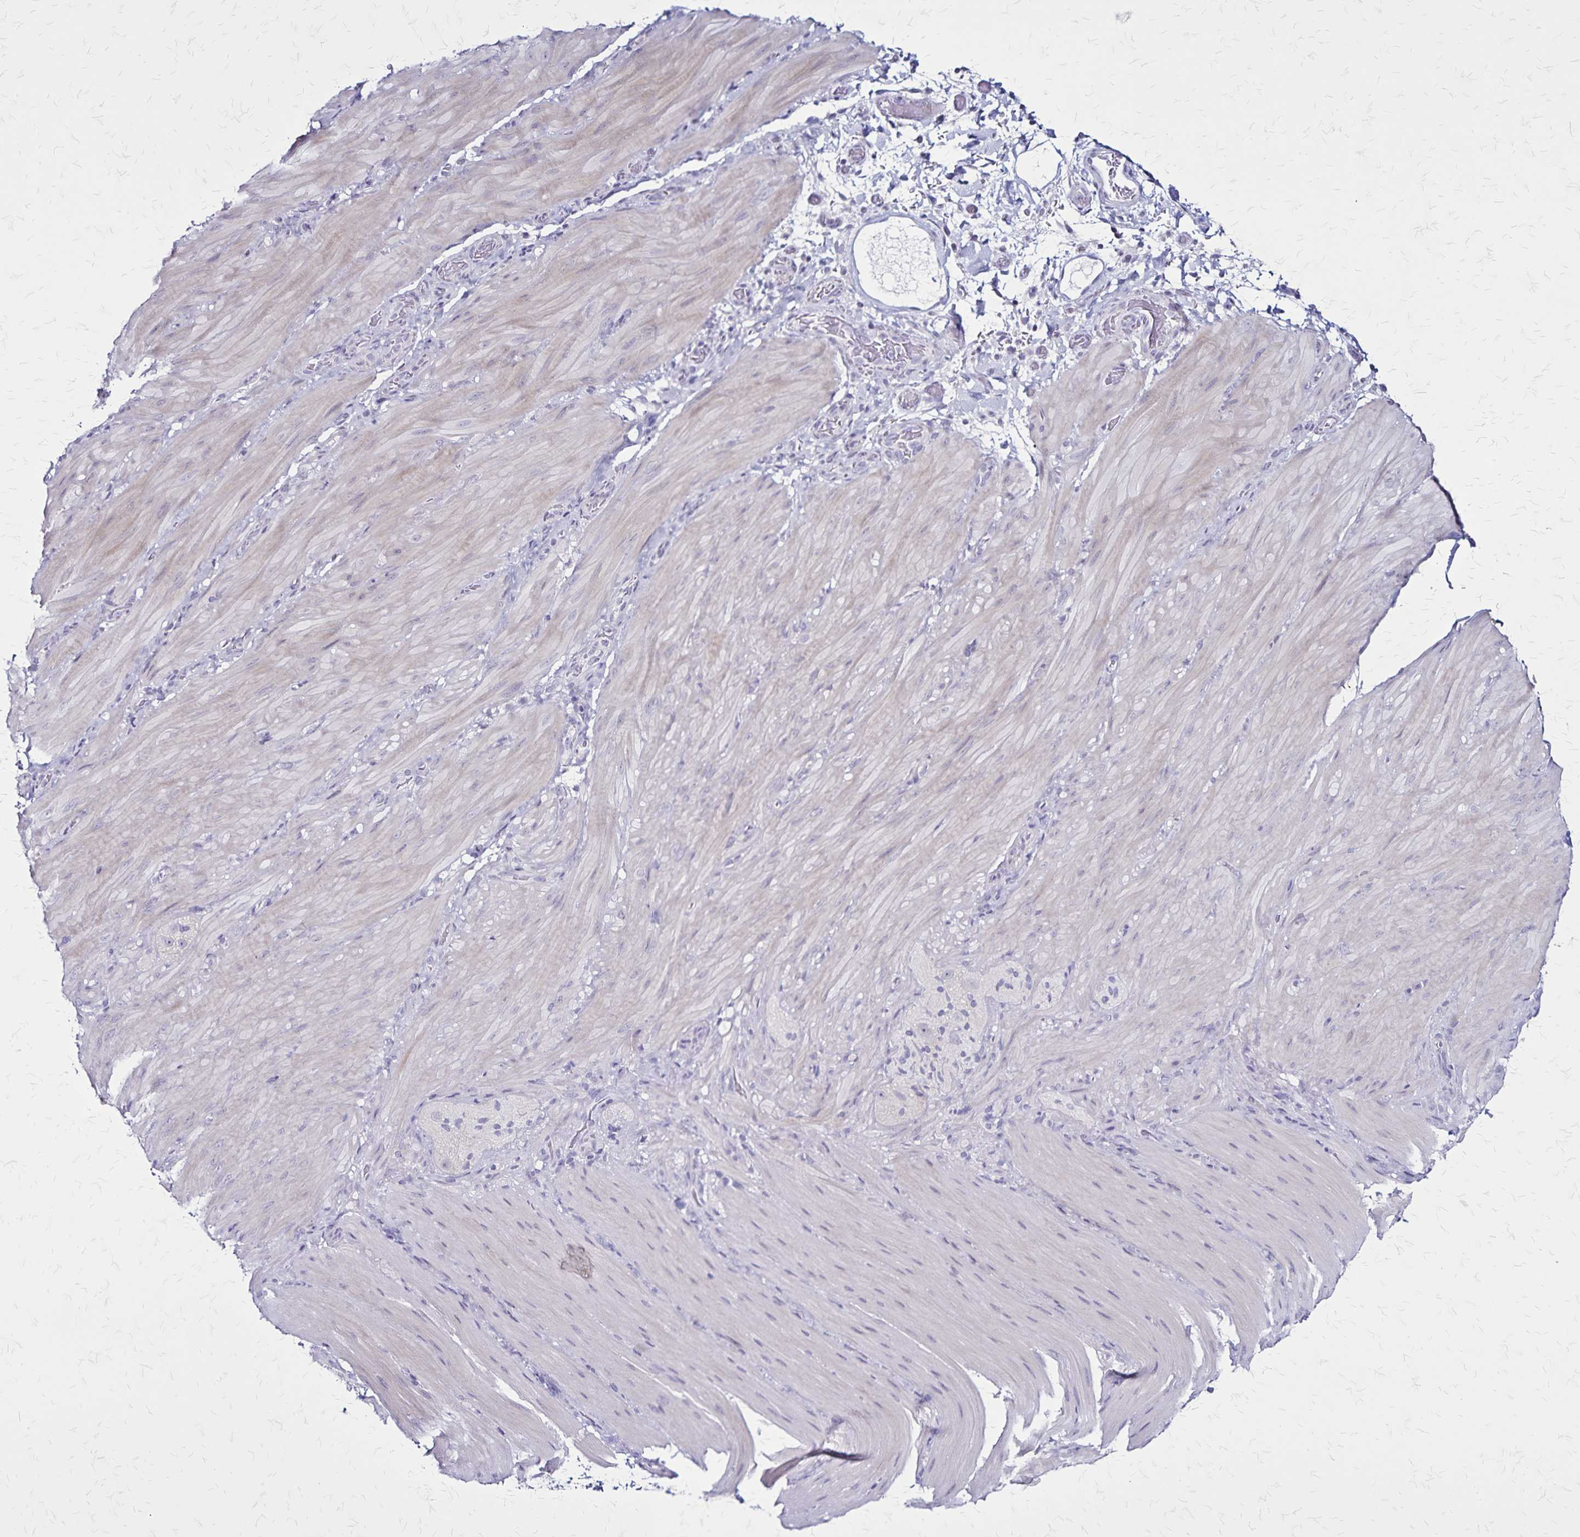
{"staining": {"intensity": "negative", "quantity": "none", "location": "none"}, "tissue": "smooth muscle", "cell_type": "Smooth muscle cells", "image_type": "normal", "snomed": [{"axis": "morphology", "description": "Normal tissue, NOS"}, {"axis": "topography", "description": "Smooth muscle"}, {"axis": "topography", "description": "Colon"}], "caption": "Immunohistochemistry photomicrograph of normal smooth muscle stained for a protein (brown), which demonstrates no expression in smooth muscle cells.", "gene": "PLXNA4", "patient": {"sex": "male", "age": 73}}